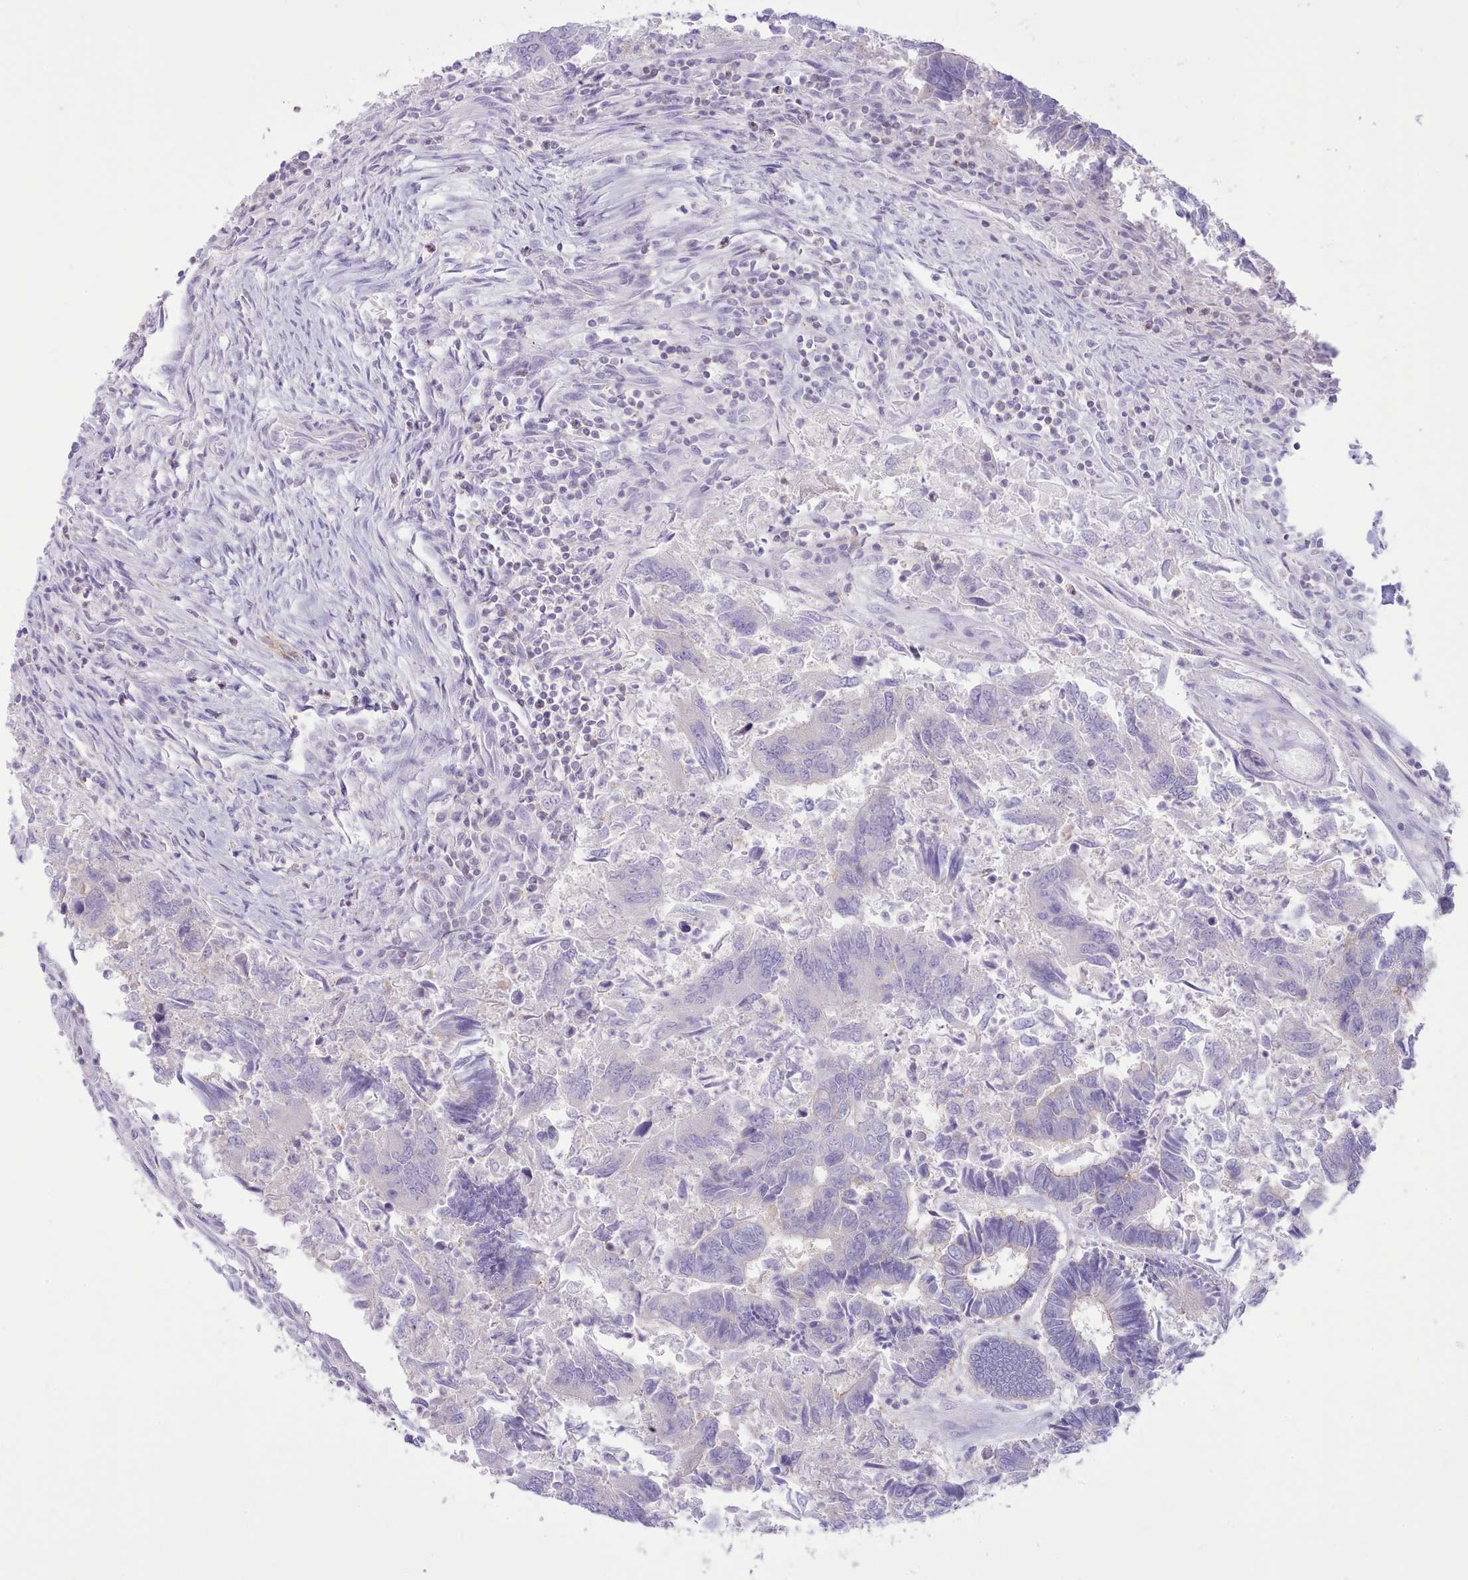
{"staining": {"intensity": "negative", "quantity": "none", "location": "none"}, "tissue": "colorectal cancer", "cell_type": "Tumor cells", "image_type": "cancer", "snomed": [{"axis": "morphology", "description": "Adenocarcinoma, NOS"}, {"axis": "topography", "description": "Colon"}], "caption": "A high-resolution micrograph shows immunohistochemistry staining of adenocarcinoma (colorectal), which demonstrates no significant expression in tumor cells.", "gene": "MDFI", "patient": {"sex": "female", "age": 67}}